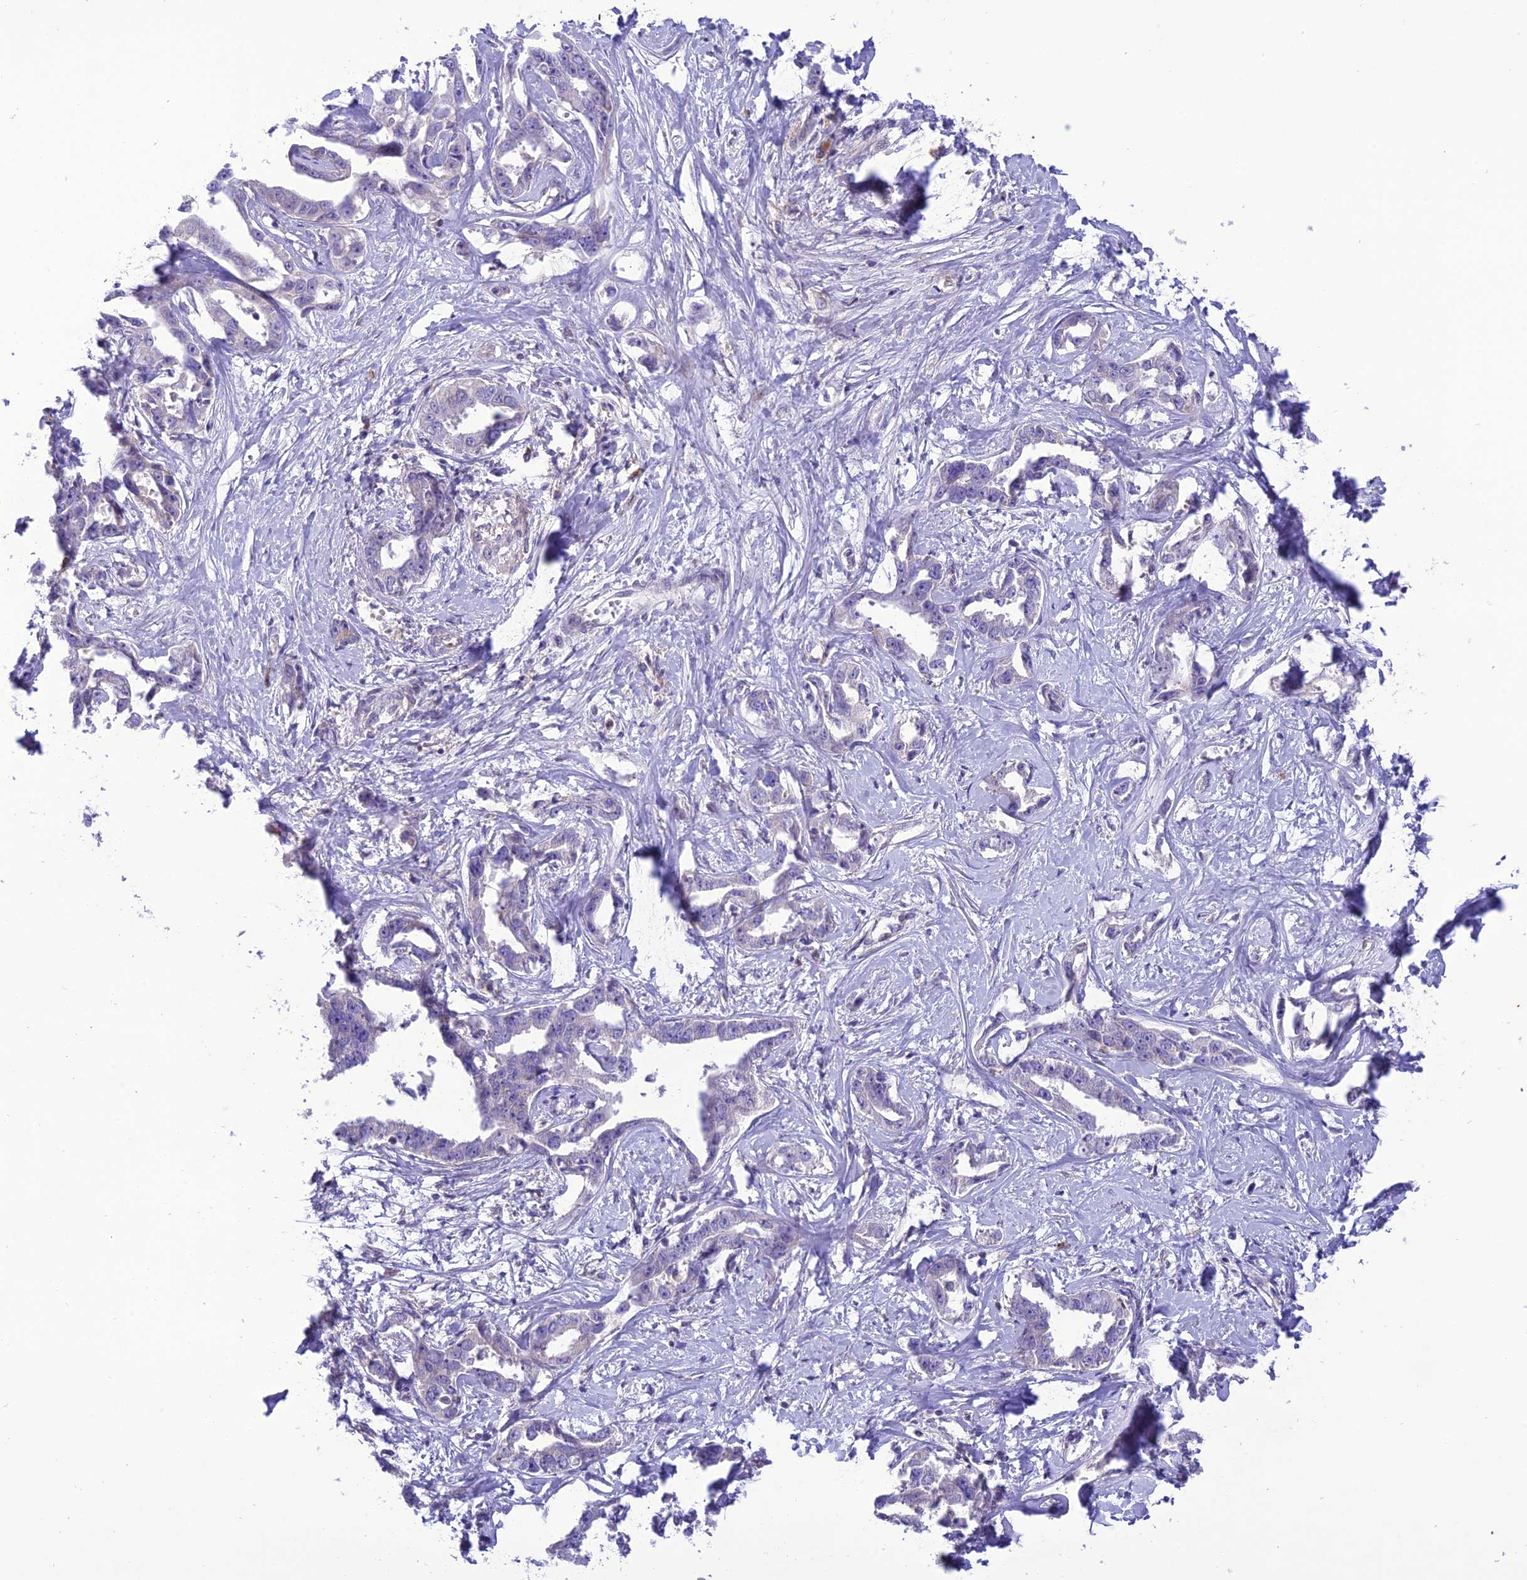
{"staining": {"intensity": "negative", "quantity": "none", "location": "none"}, "tissue": "liver cancer", "cell_type": "Tumor cells", "image_type": "cancer", "snomed": [{"axis": "morphology", "description": "Cholangiocarcinoma"}, {"axis": "topography", "description": "Liver"}], "caption": "DAB immunohistochemical staining of liver cancer displays no significant expression in tumor cells.", "gene": "JMY", "patient": {"sex": "male", "age": 59}}